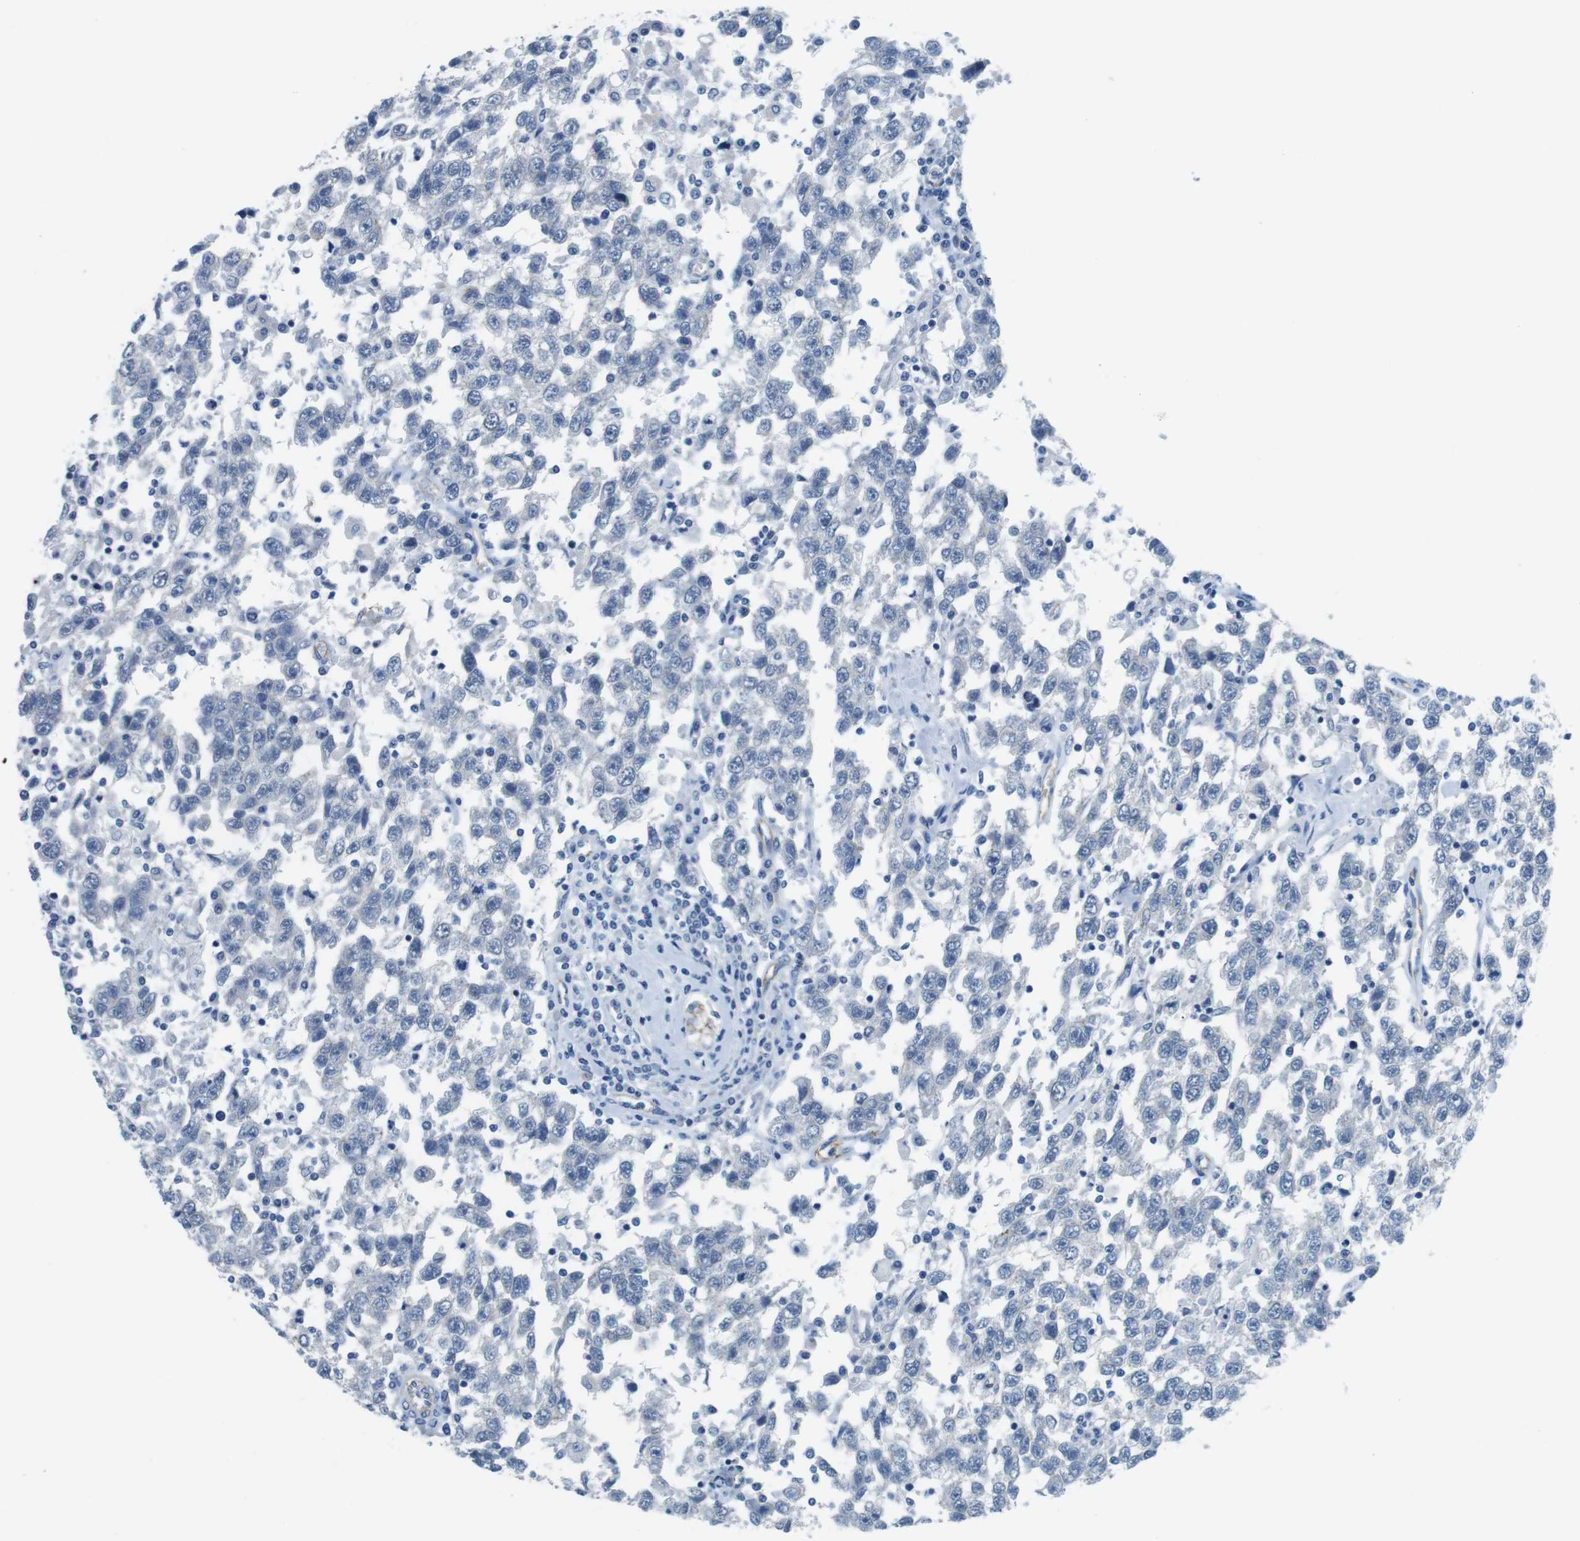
{"staining": {"intensity": "negative", "quantity": "none", "location": "none"}, "tissue": "testis cancer", "cell_type": "Tumor cells", "image_type": "cancer", "snomed": [{"axis": "morphology", "description": "Seminoma, NOS"}, {"axis": "topography", "description": "Testis"}], "caption": "Immunohistochemical staining of seminoma (testis) exhibits no significant expression in tumor cells. (DAB immunohistochemistry (IHC) visualized using brightfield microscopy, high magnification).", "gene": "SLC6A6", "patient": {"sex": "male", "age": 41}}